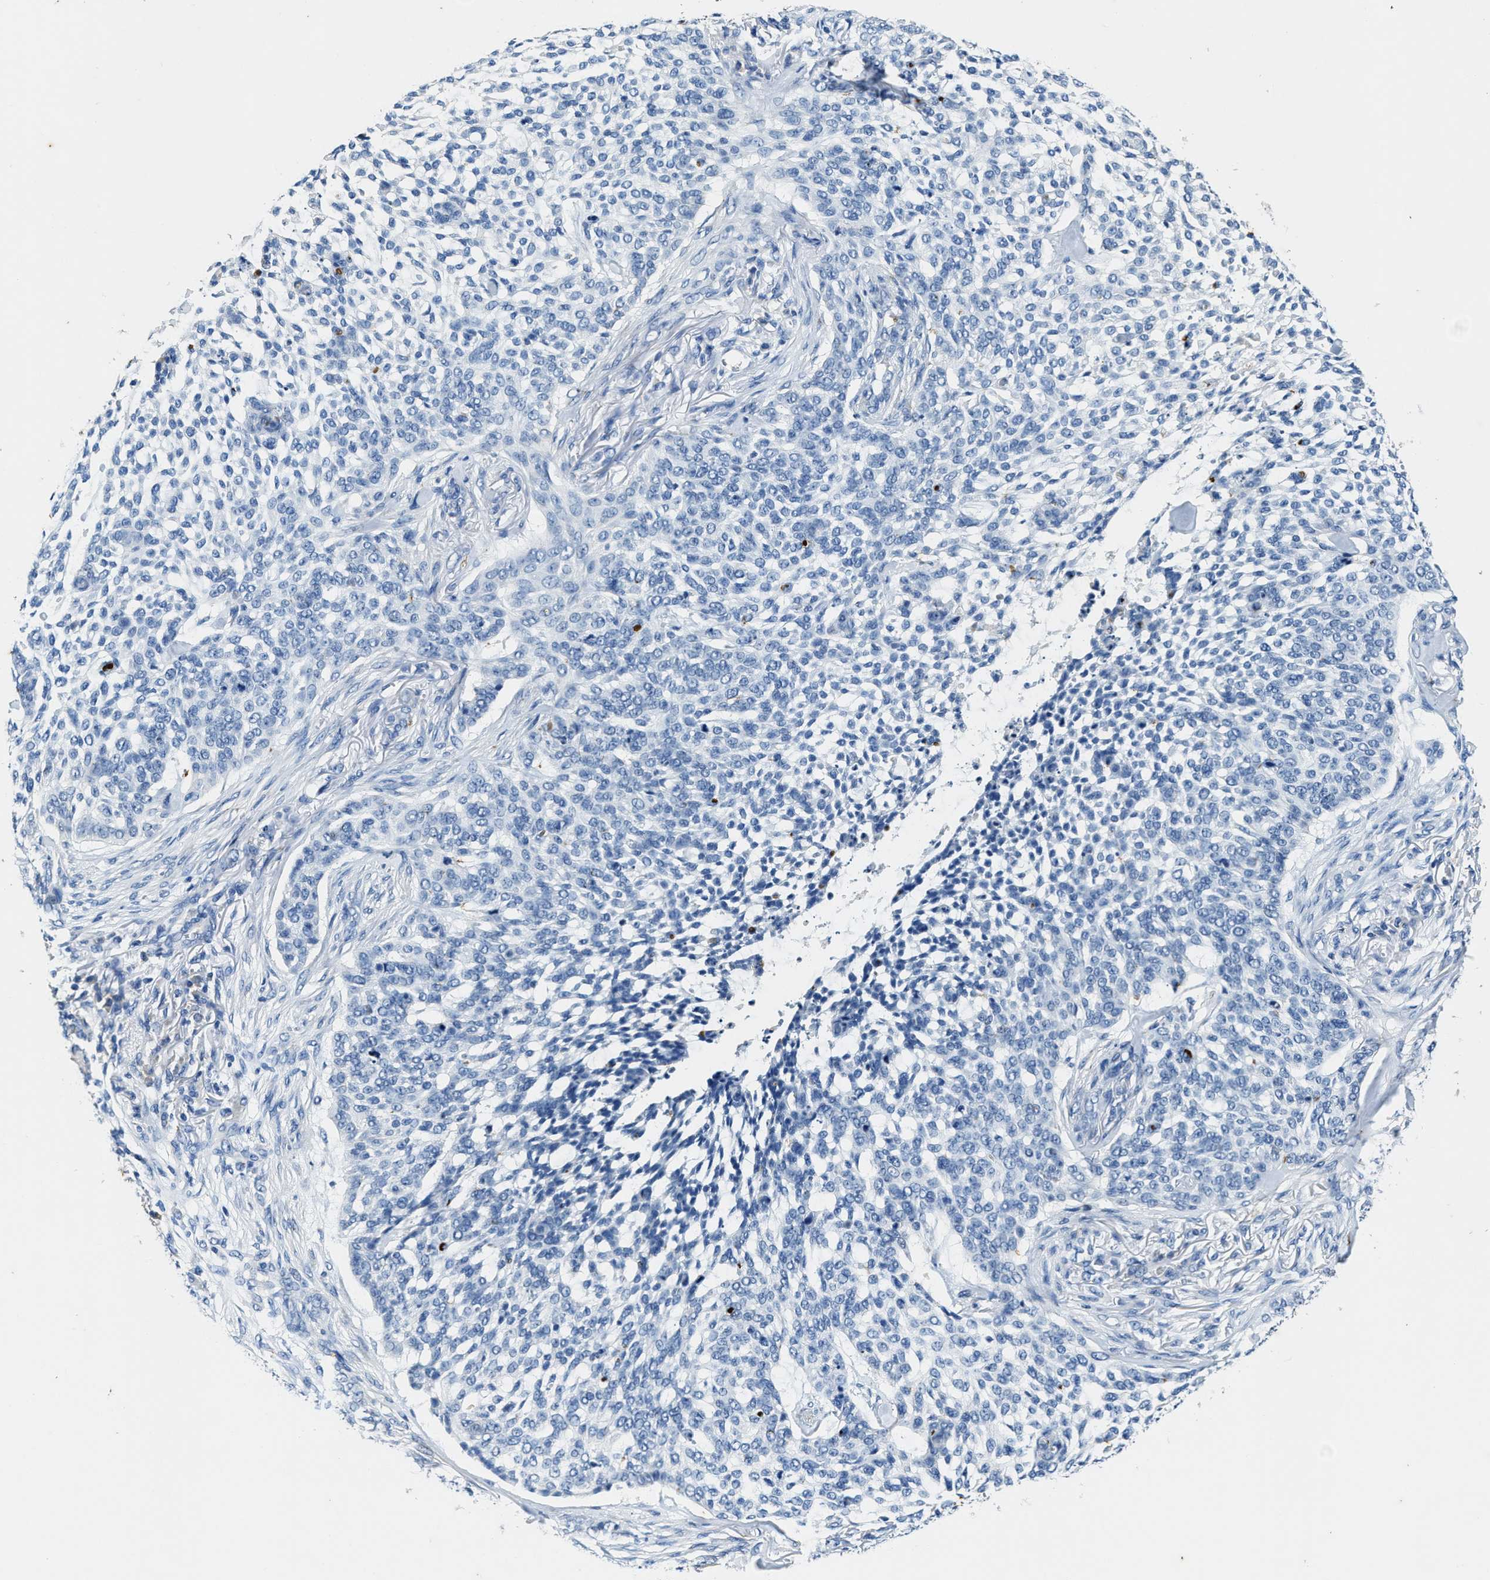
{"staining": {"intensity": "negative", "quantity": "none", "location": "none"}, "tissue": "skin cancer", "cell_type": "Tumor cells", "image_type": "cancer", "snomed": [{"axis": "morphology", "description": "Basal cell carcinoma"}, {"axis": "topography", "description": "Skin"}], "caption": "Tumor cells are negative for brown protein staining in skin basal cell carcinoma.", "gene": "SLC25A25", "patient": {"sex": "female", "age": 64}}